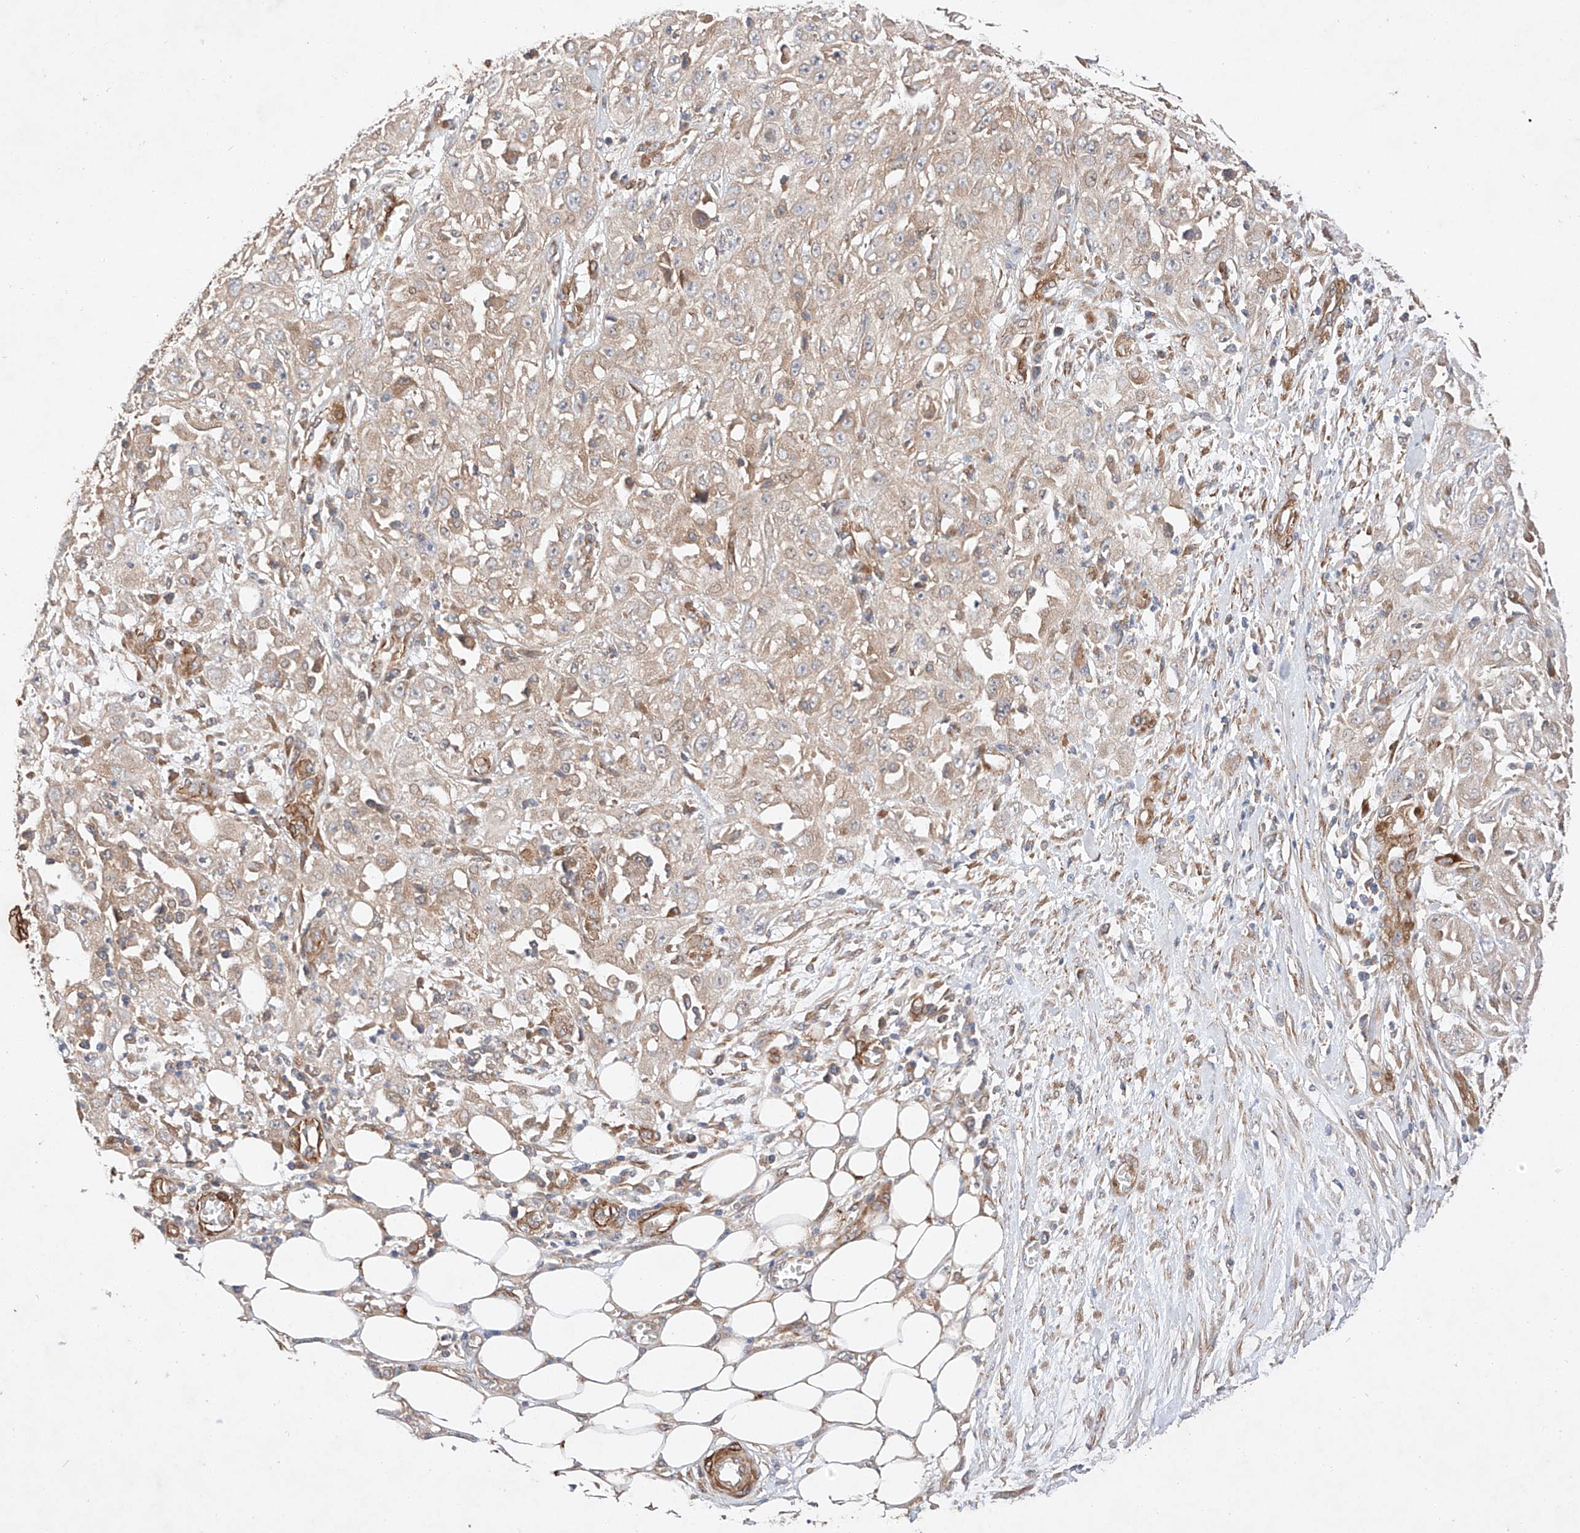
{"staining": {"intensity": "weak", "quantity": "25%-75%", "location": "cytoplasmic/membranous"}, "tissue": "skin cancer", "cell_type": "Tumor cells", "image_type": "cancer", "snomed": [{"axis": "morphology", "description": "Squamous cell carcinoma, NOS"}, {"axis": "morphology", "description": "Squamous cell carcinoma, metastatic, NOS"}, {"axis": "topography", "description": "Skin"}, {"axis": "topography", "description": "Lymph node"}], "caption": "Immunohistochemical staining of human squamous cell carcinoma (skin) shows low levels of weak cytoplasmic/membranous staining in approximately 25%-75% of tumor cells. (IHC, brightfield microscopy, high magnification).", "gene": "RAB23", "patient": {"sex": "male", "age": 75}}